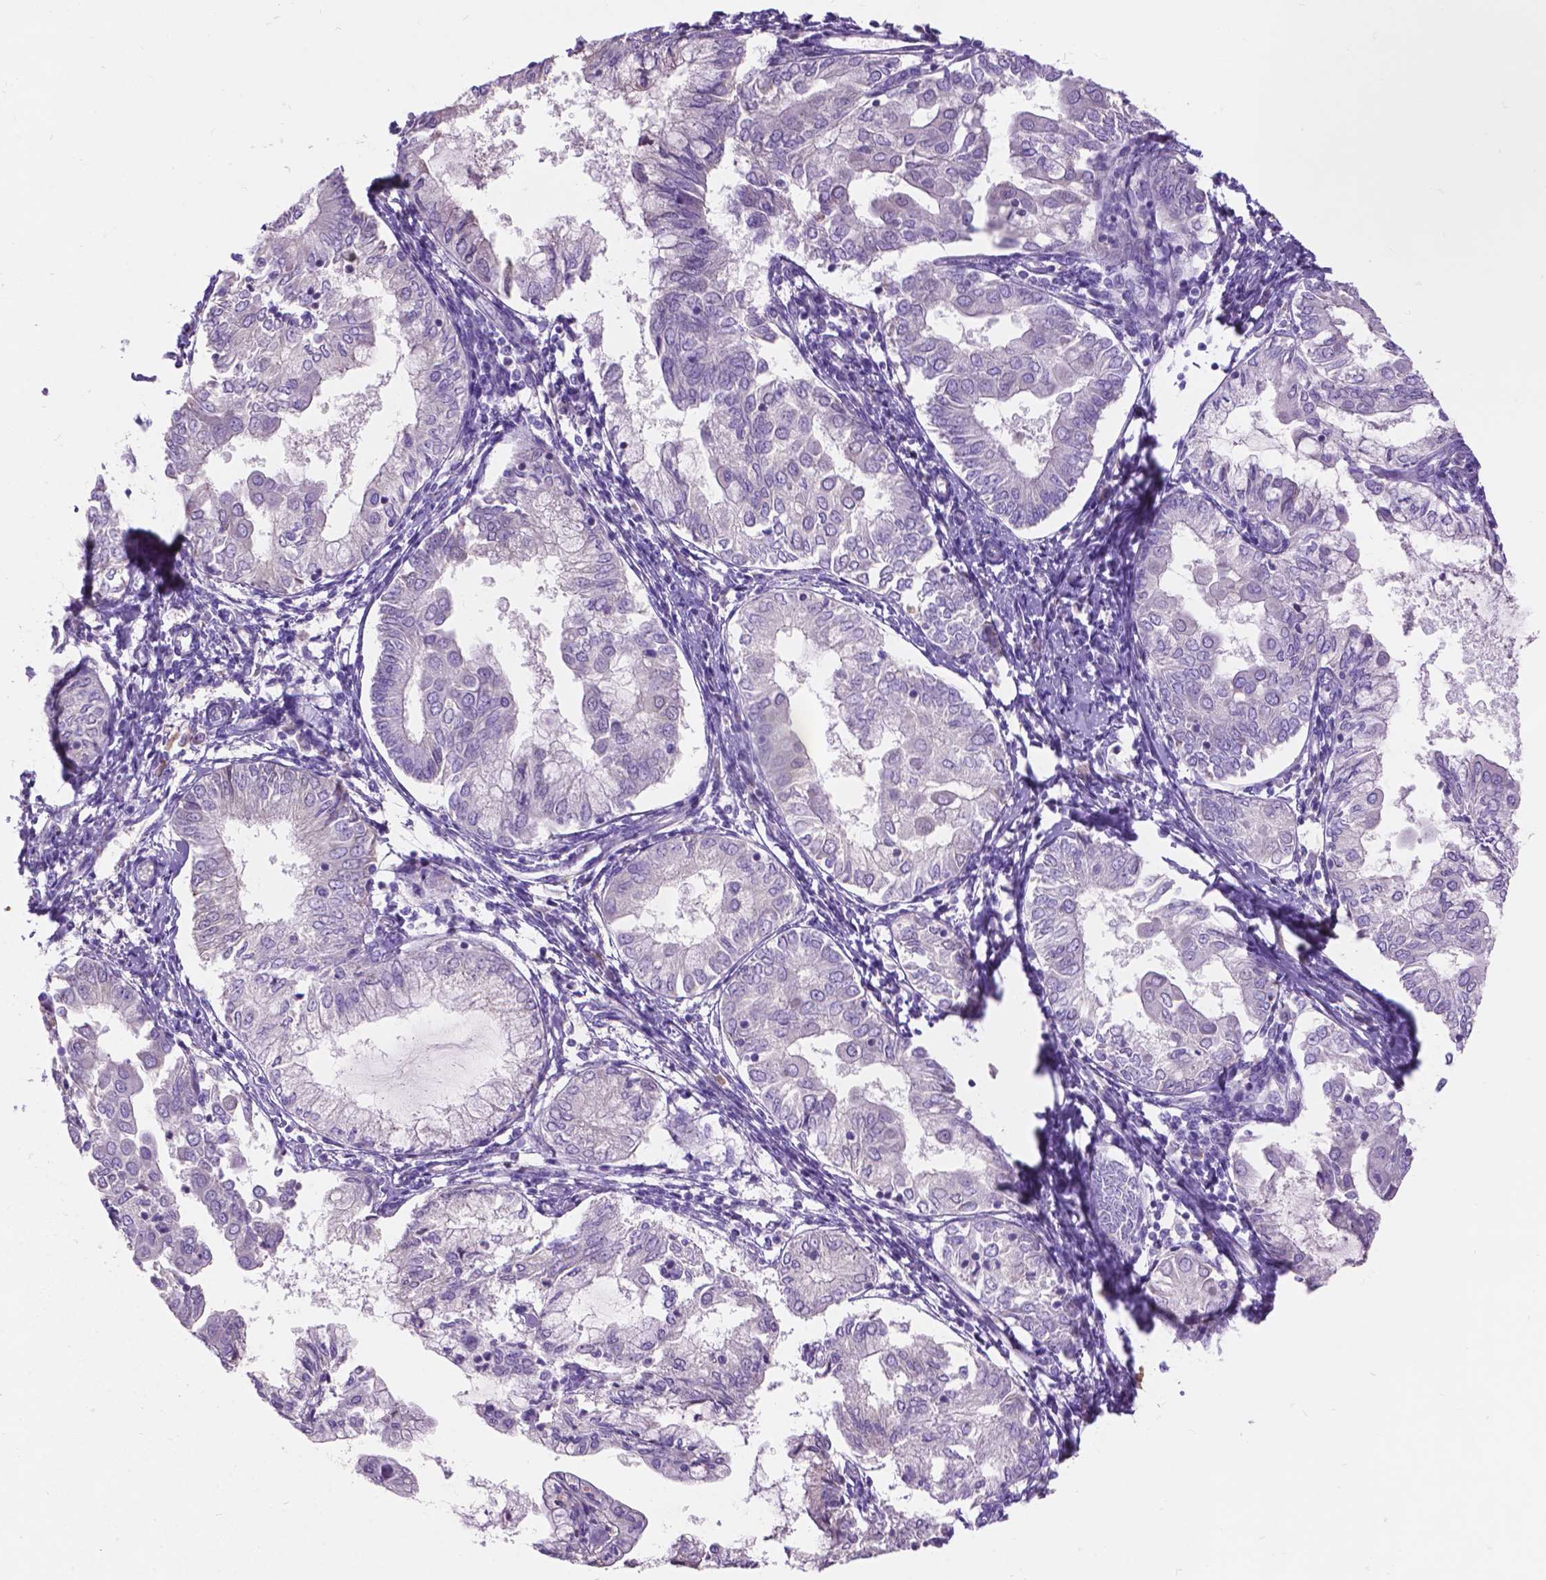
{"staining": {"intensity": "negative", "quantity": "none", "location": "none"}, "tissue": "endometrial cancer", "cell_type": "Tumor cells", "image_type": "cancer", "snomed": [{"axis": "morphology", "description": "Adenocarcinoma, NOS"}, {"axis": "topography", "description": "Endometrium"}], "caption": "DAB immunohistochemical staining of human endometrial cancer reveals no significant expression in tumor cells.", "gene": "NOXO1", "patient": {"sex": "female", "age": 68}}